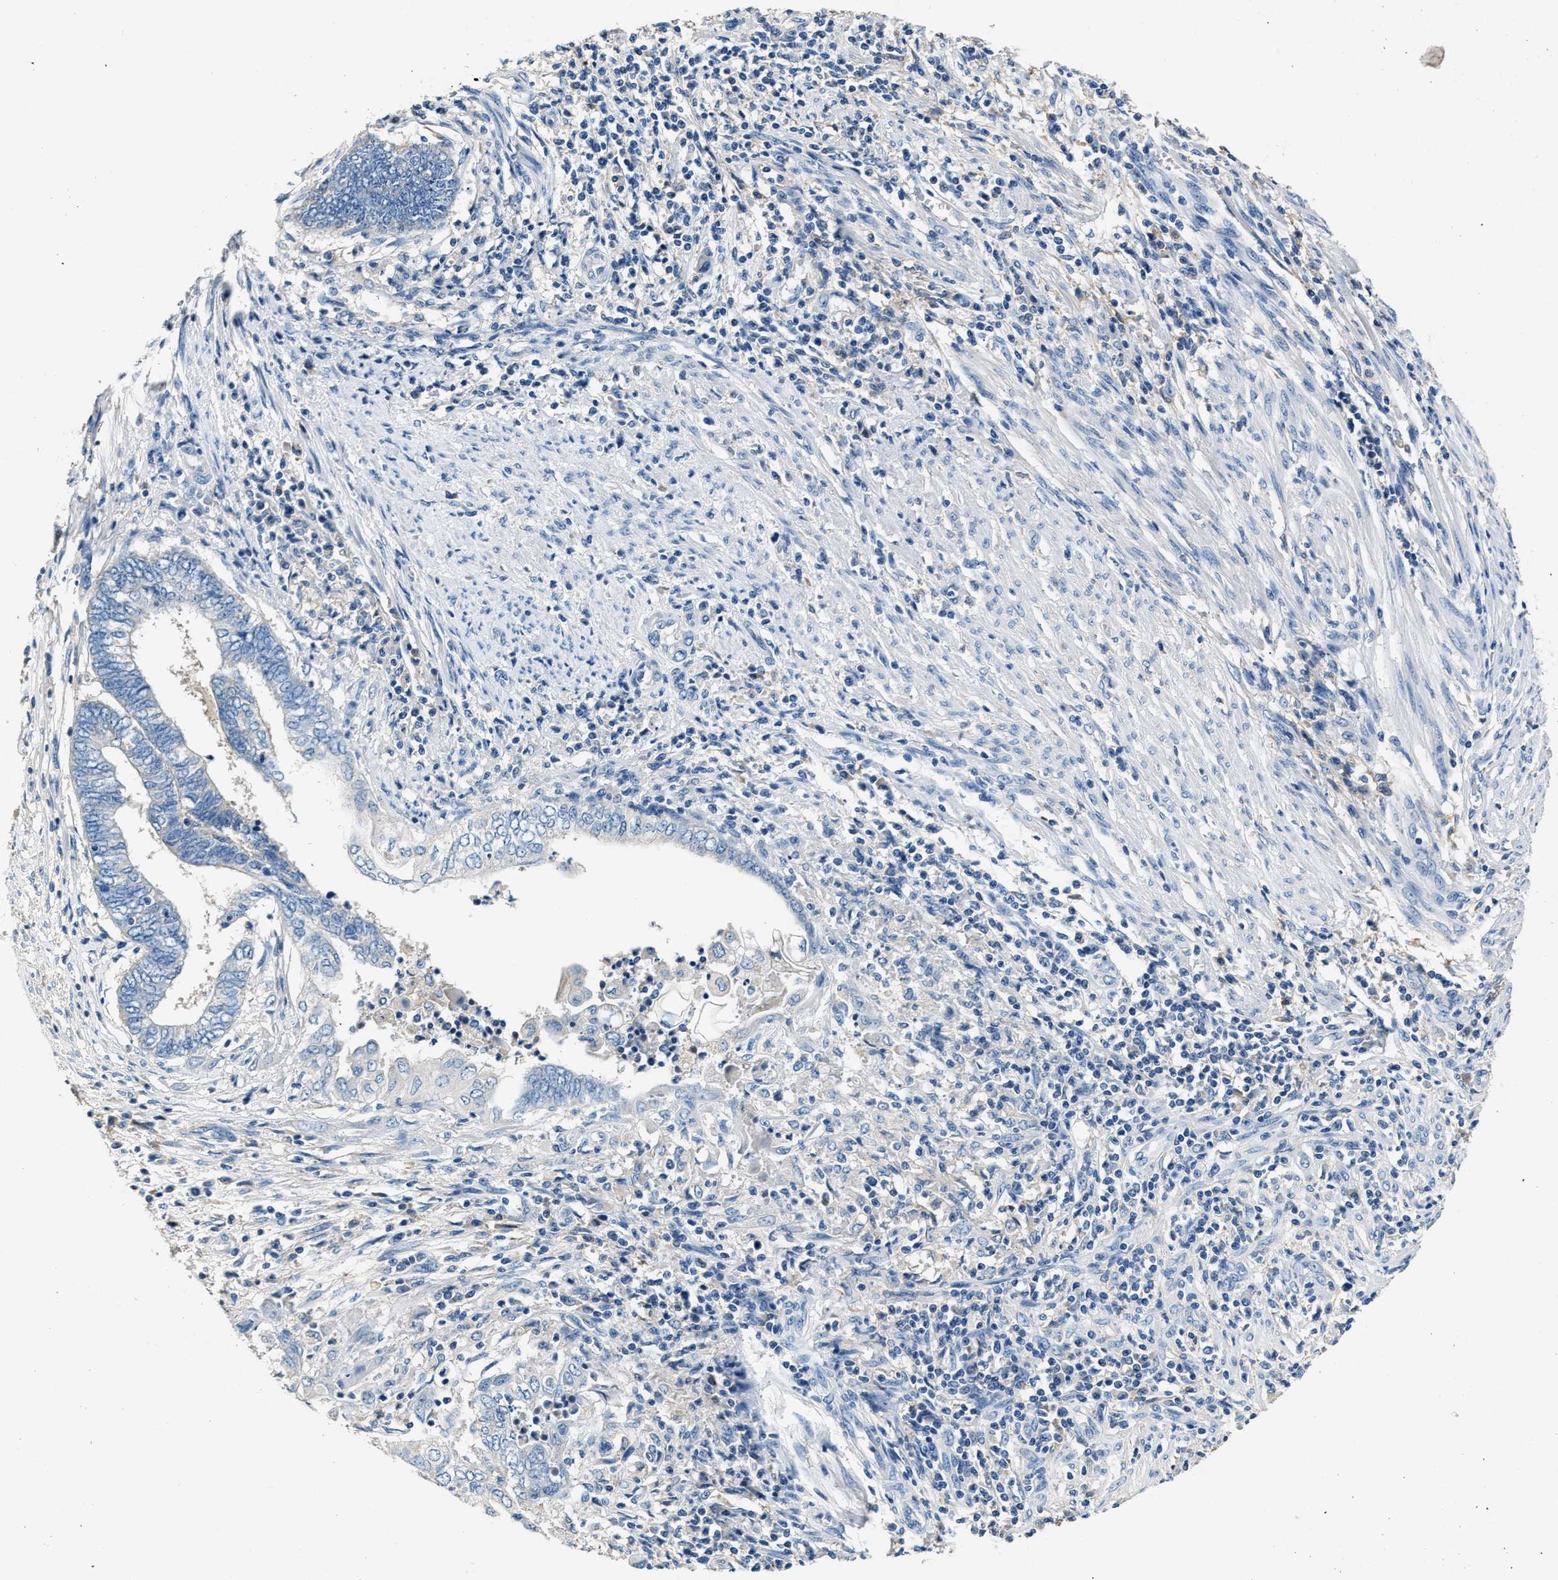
{"staining": {"intensity": "negative", "quantity": "none", "location": "none"}, "tissue": "endometrial cancer", "cell_type": "Tumor cells", "image_type": "cancer", "snomed": [{"axis": "morphology", "description": "Adenocarcinoma, NOS"}, {"axis": "topography", "description": "Uterus"}, {"axis": "topography", "description": "Endometrium"}], "caption": "Protein analysis of endometrial adenocarcinoma shows no significant positivity in tumor cells. (DAB (3,3'-diaminobenzidine) immunohistochemistry visualized using brightfield microscopy, high magnification).", "gene": "SLCO2B1", "patient": {"sex": "female", "age": 70}}